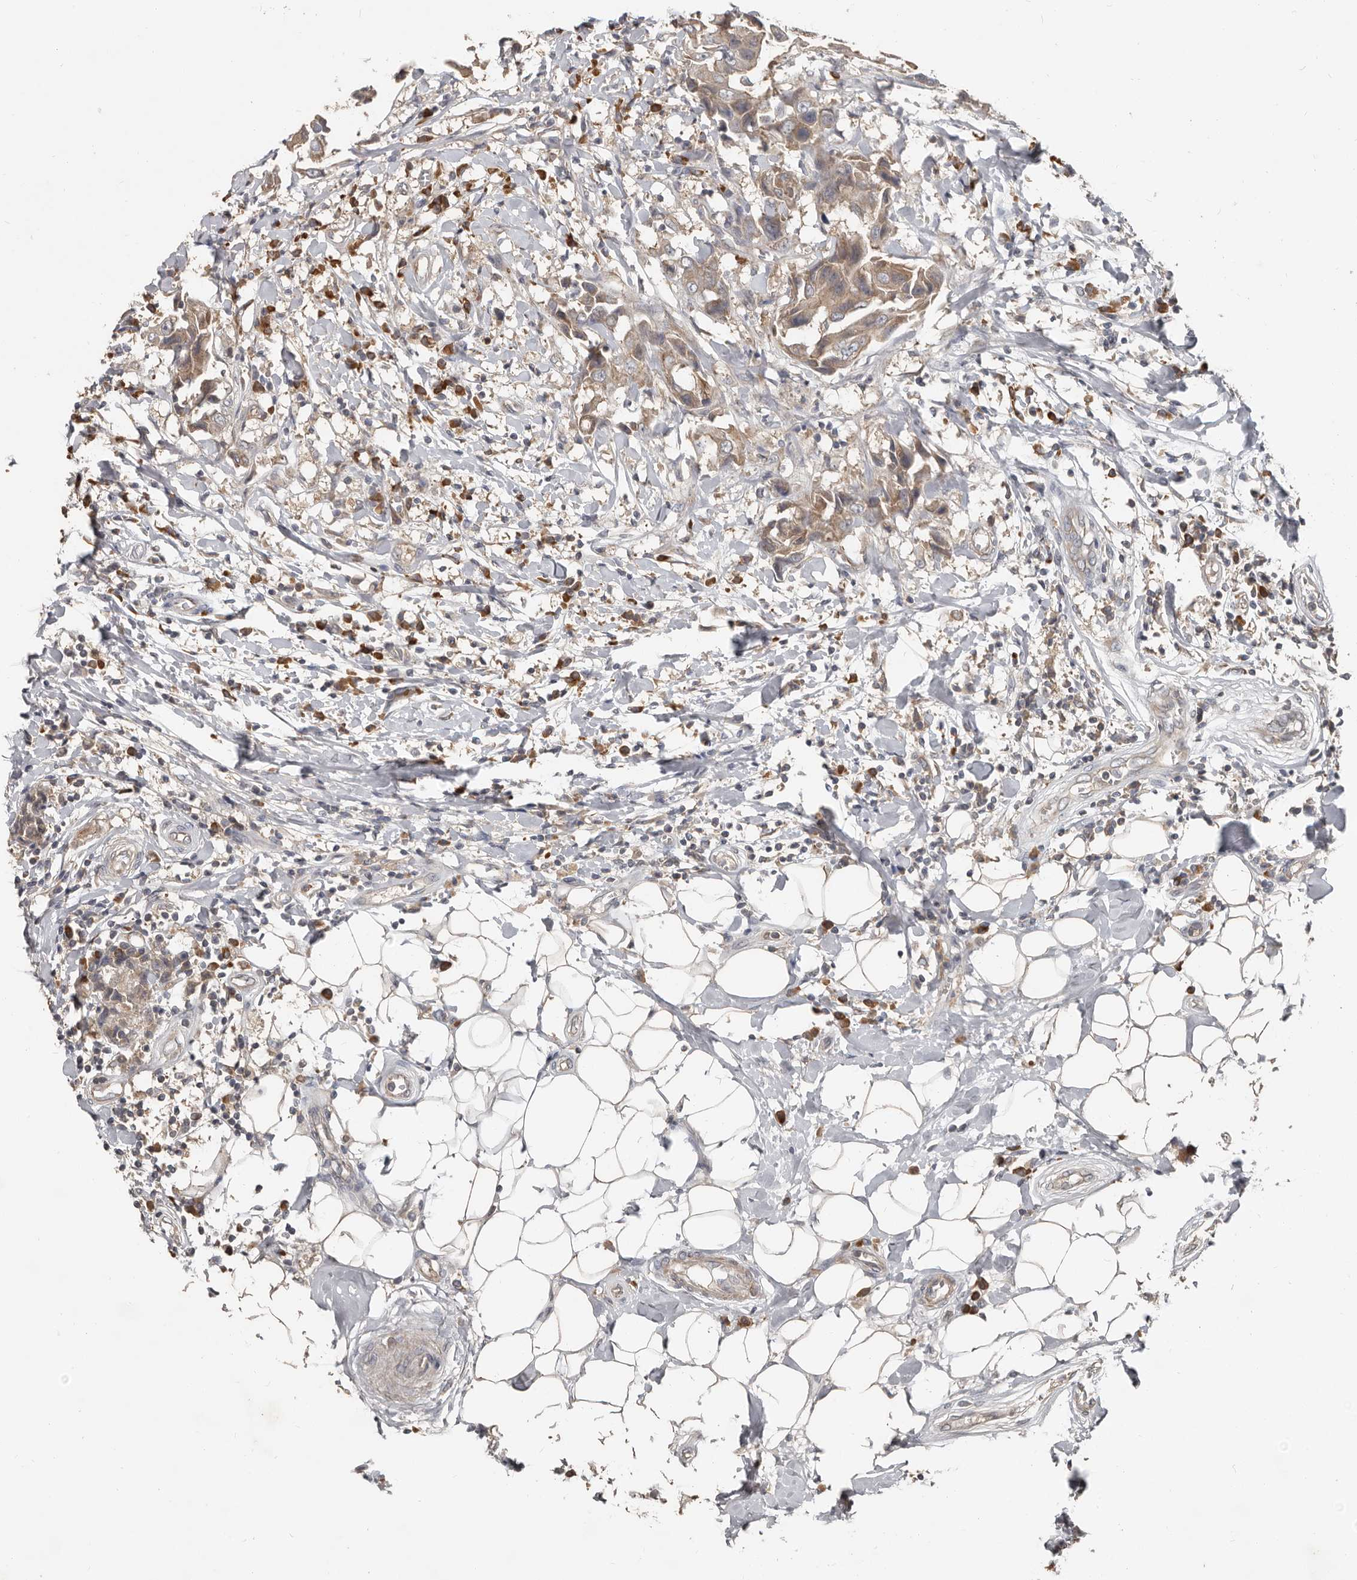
{"staining": {"intensity": "weak", "quantity": ">75%", "location": "cytoplasmic/membranous"}, "tissue": "breast cancer", "cell_type": "Tumor cells", "image_type": "cancer", "snomed": [{"axis": "morphology", "description": "Duct carcinoma"}, {"axis": "topography", "description": "Breast"}], "caption": "This histopathology image demonstrates immunohistochemistry (IHC) staining of intraductal carcinoma (breast), with low weak cytoplasmic/membranous expression in about >75% of tumor cells.", "gene": "AKNAD1", "patient": {"sex": "female", "age": 27}}